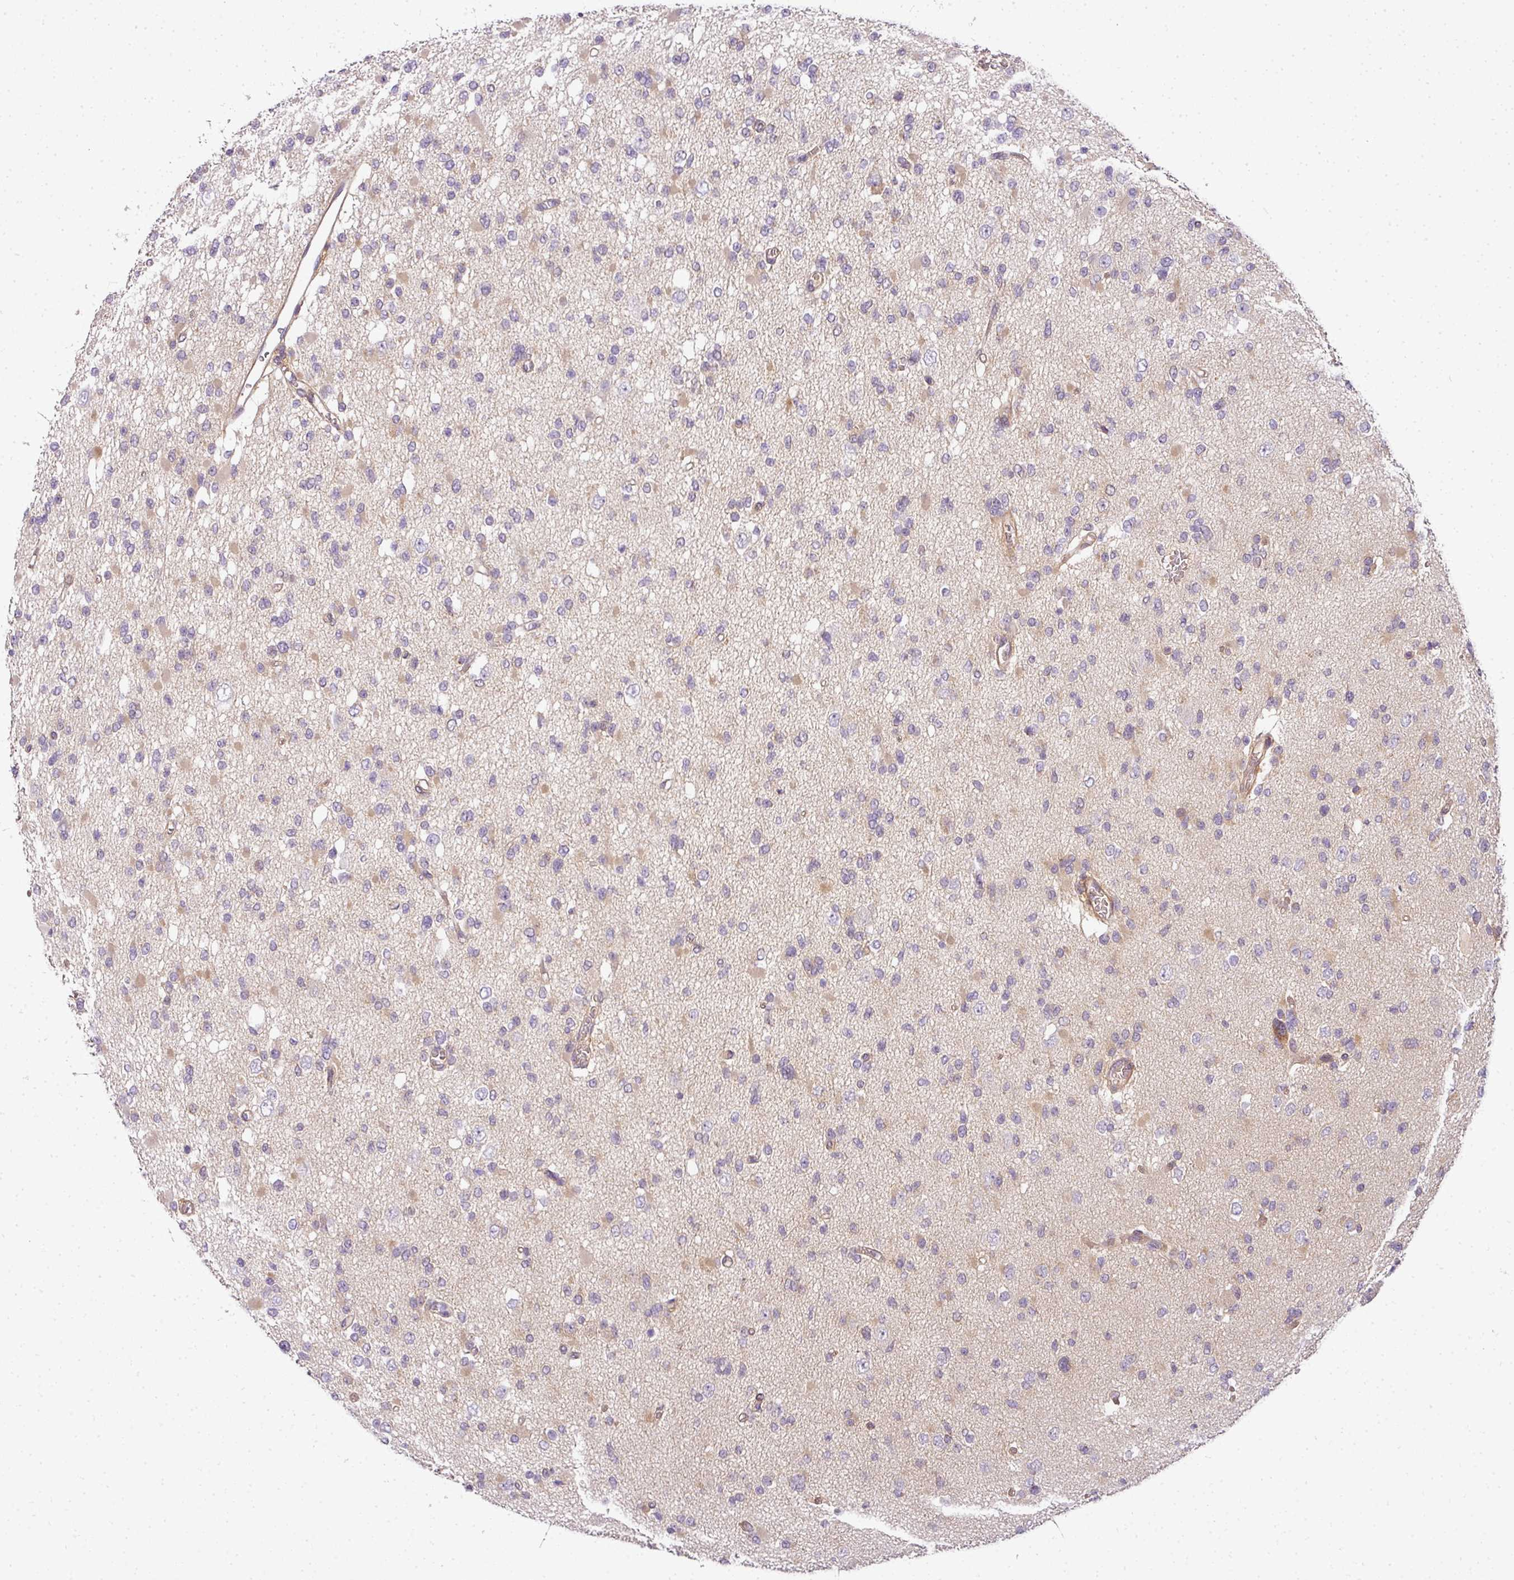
{"staining": {"intensity": "weak", "quantity": "25%-75%", "location": "cytoplasmic/membranous"}, "tissue": "glioma", "cell_type": "Tumor cells", "image_type": "cancer", "snomed": [{"axis": "morphology", "description": "Glioma, malignant, Low grade"}, {"axis": "topography", "description": "Brain"}], "caption": "About 25%-75% of tumor cells in human low-grade glioma (malignant) reveal weak cytoplasmic/membranous protein expression as visualized by brown immunohistochemical staining.", "gene": "ADH5", "patient": {"sex": "female", "age": 22}}